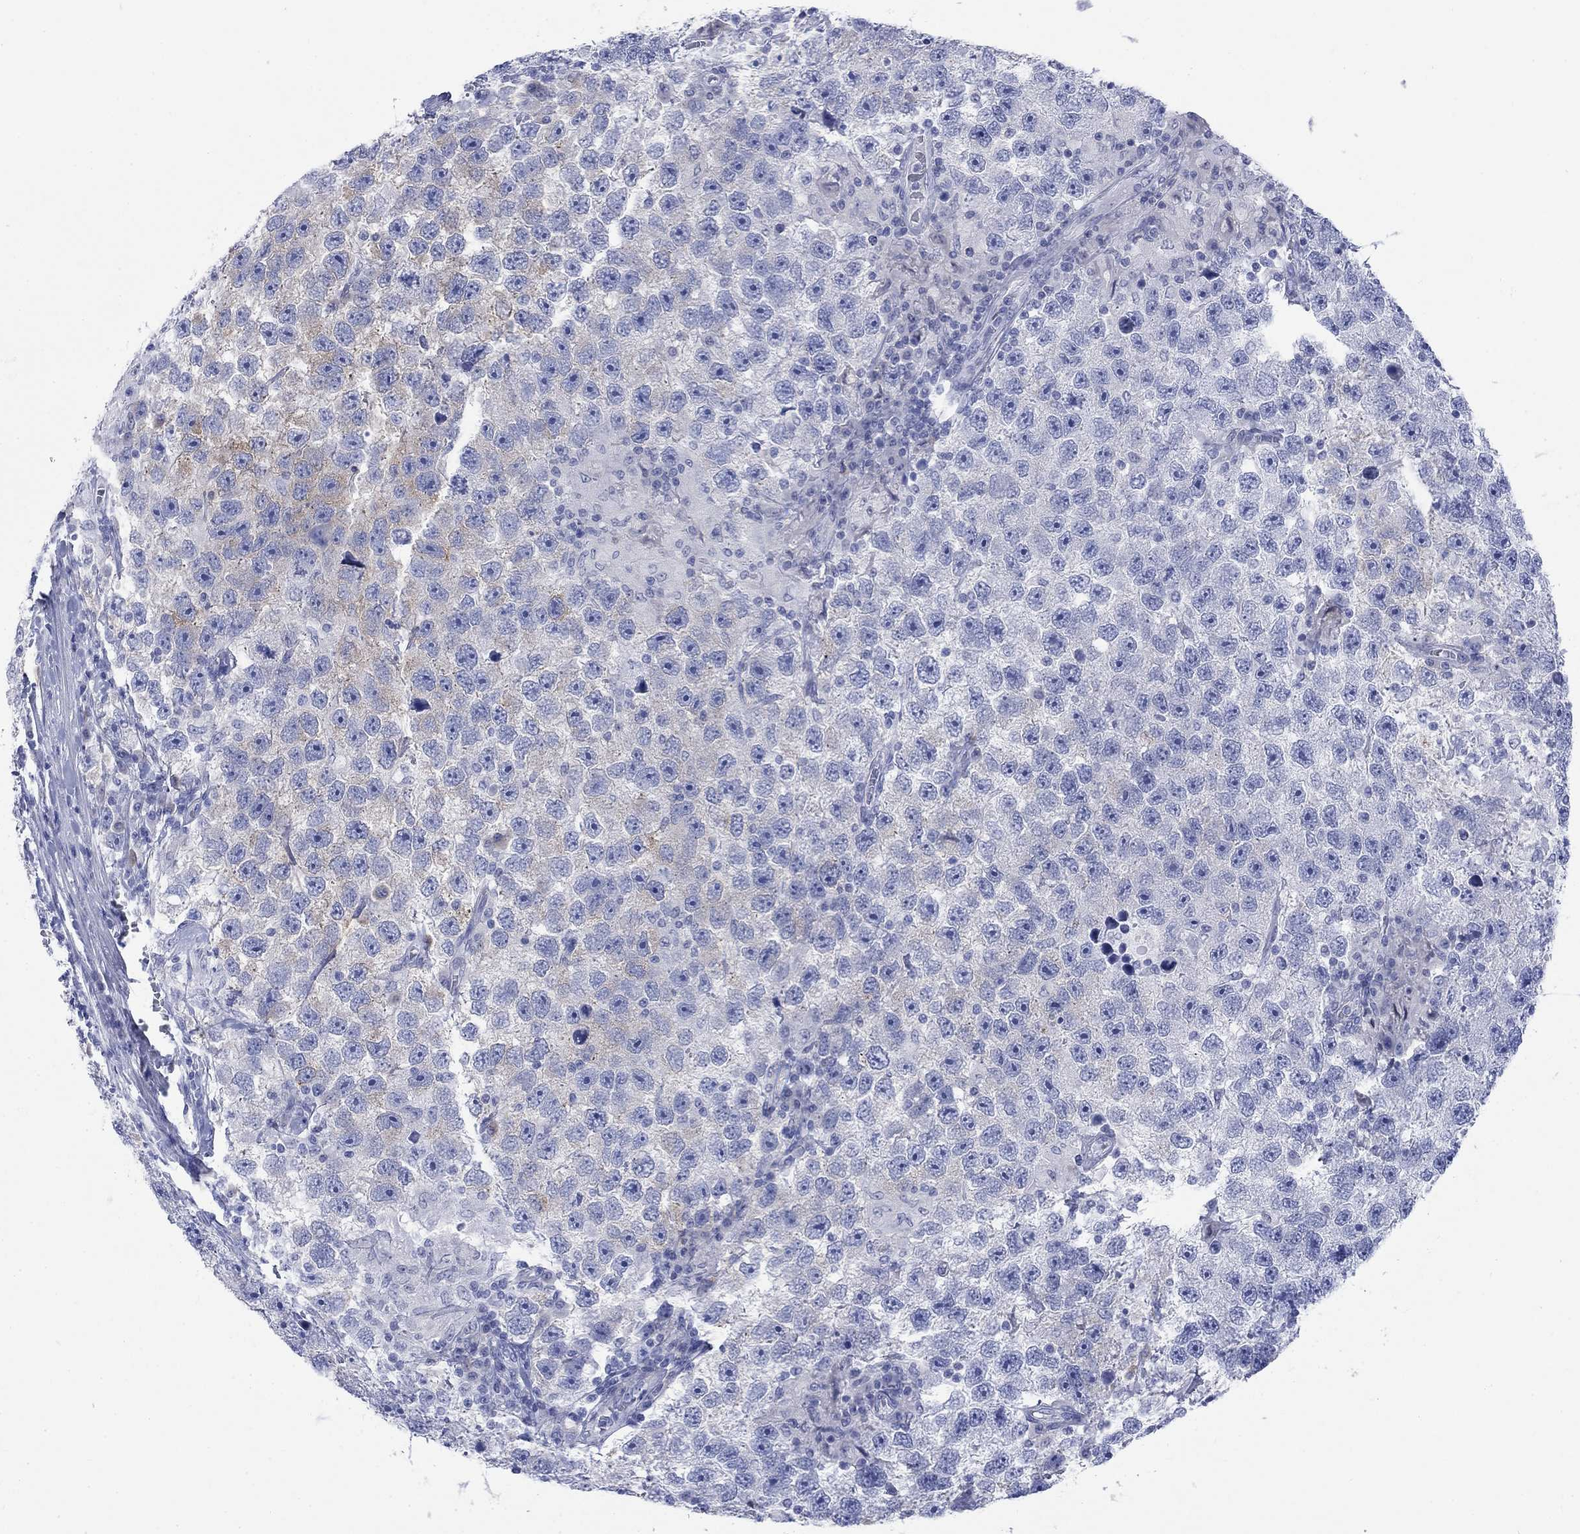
{"staining": {"intensity": "weak", "quantity": "<25%", "location": "cytoplasmic/membranous"}, "tissue": "testis cancer", "cell_type": "Tumor cells", "image_type": "cancer", "snomed": [{"axis": "morphology", "description": "Seminoma, NOS"}, {"axis": "topography", "description": "Testis"}], "caption": "Micrograph shows no protein positivity in tumor cells of seminoma (testis) tissue.", "gene": "IGF2BP3", "patient": {"sex": "male", "age": 26}}